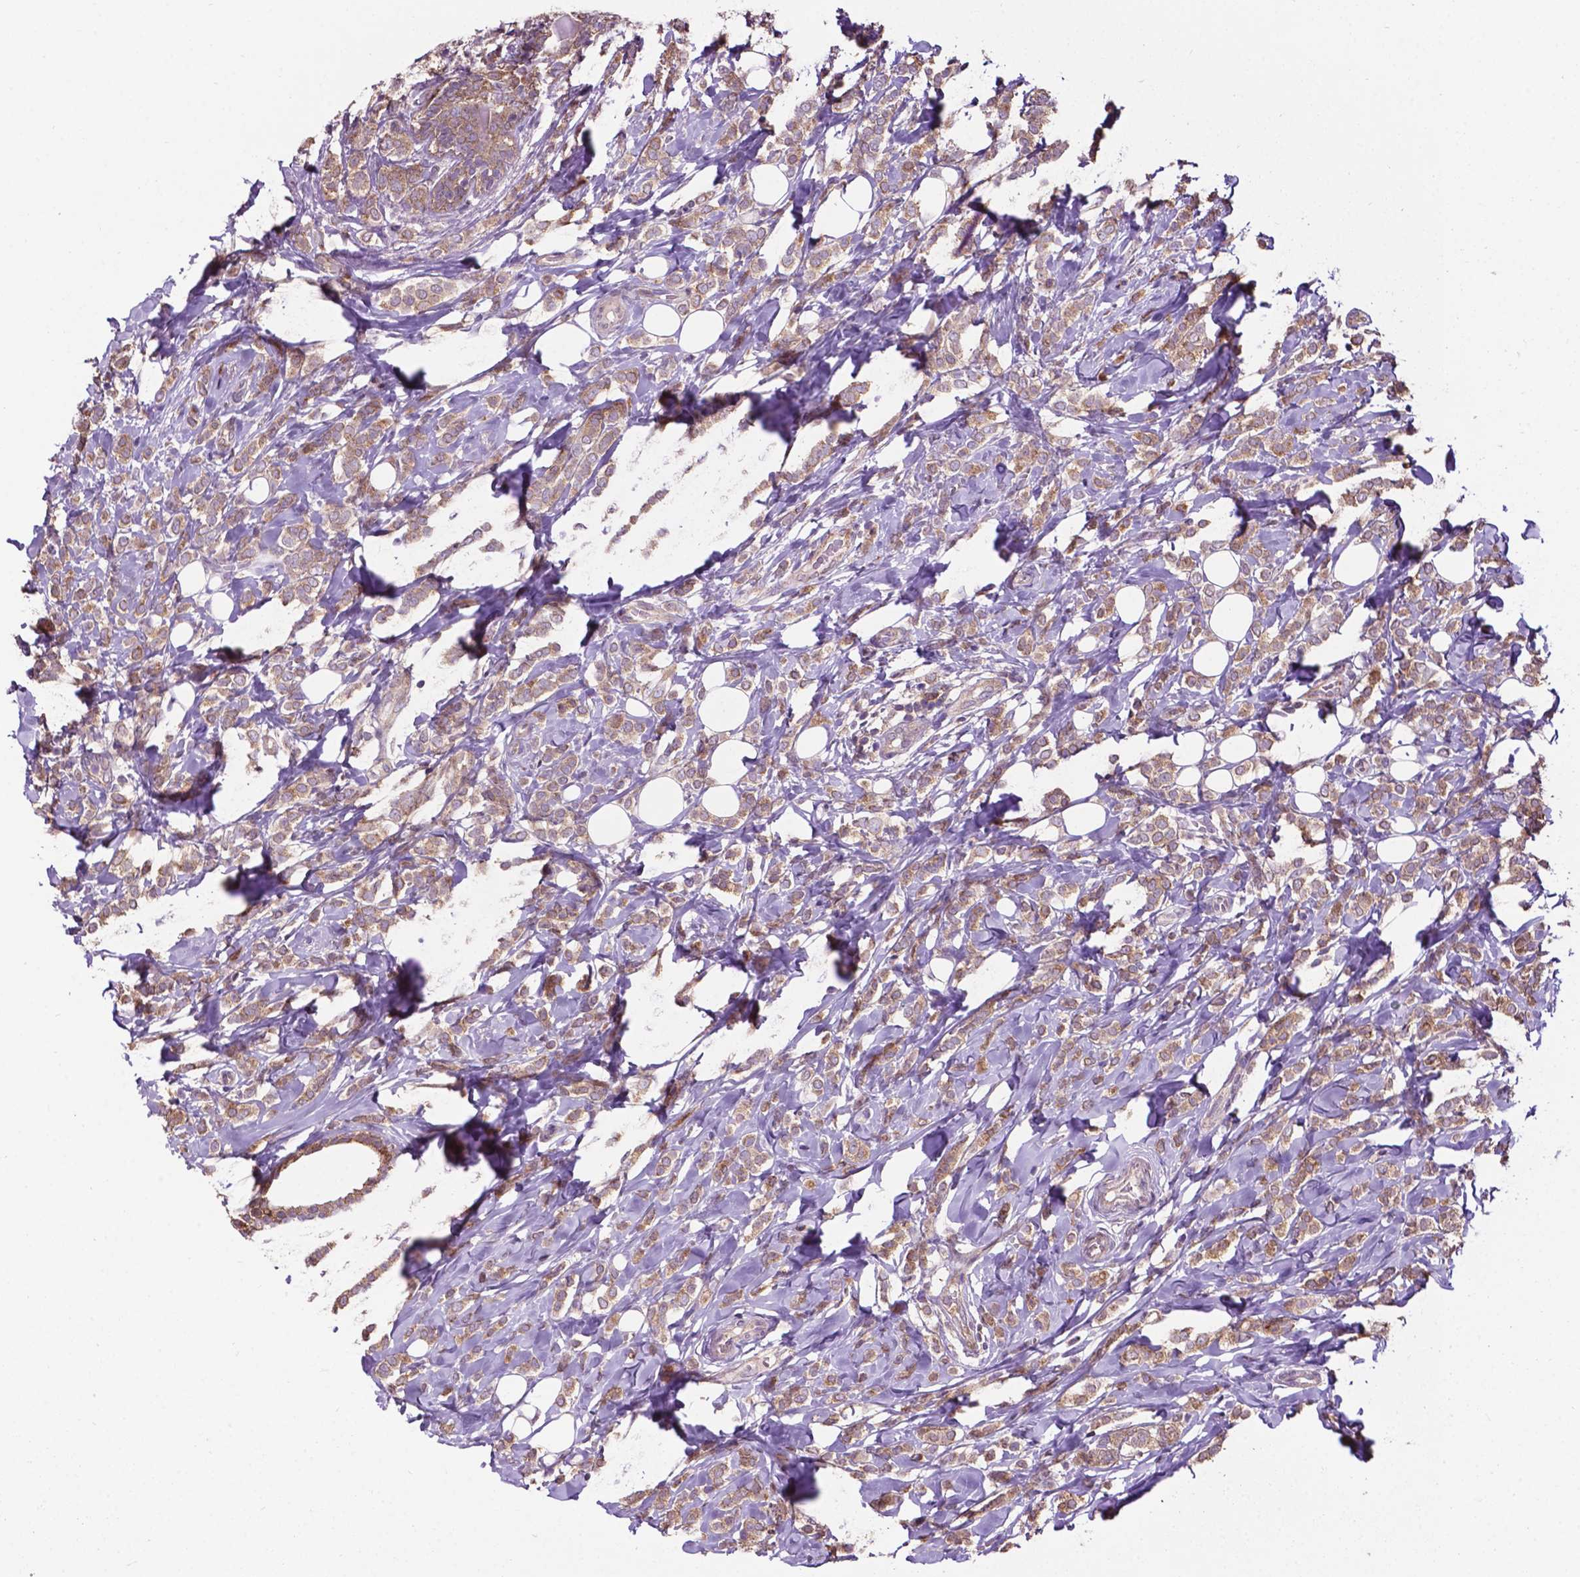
{"staining": {"intensity": "weak", "quantity": ">75%", "location": "cytoplasmic/membranous"}, "tissue": "breast cancer", "cell_type": "Tumor cells", "image_type": "cancer", "snomed": [{"axis": "morphology", "description": "Lobular carcinoma"}, {"axis": "topography", "description": "Breast"}], "caption": "Brown immunohistochemical staining in breast cancer (lobular carcinoma) reveals weak cytoplasmic/membranous staining in about >75% of tumor cells.", "gene": "SMAD3", "patient": {"sex": "female", "age": 49}}